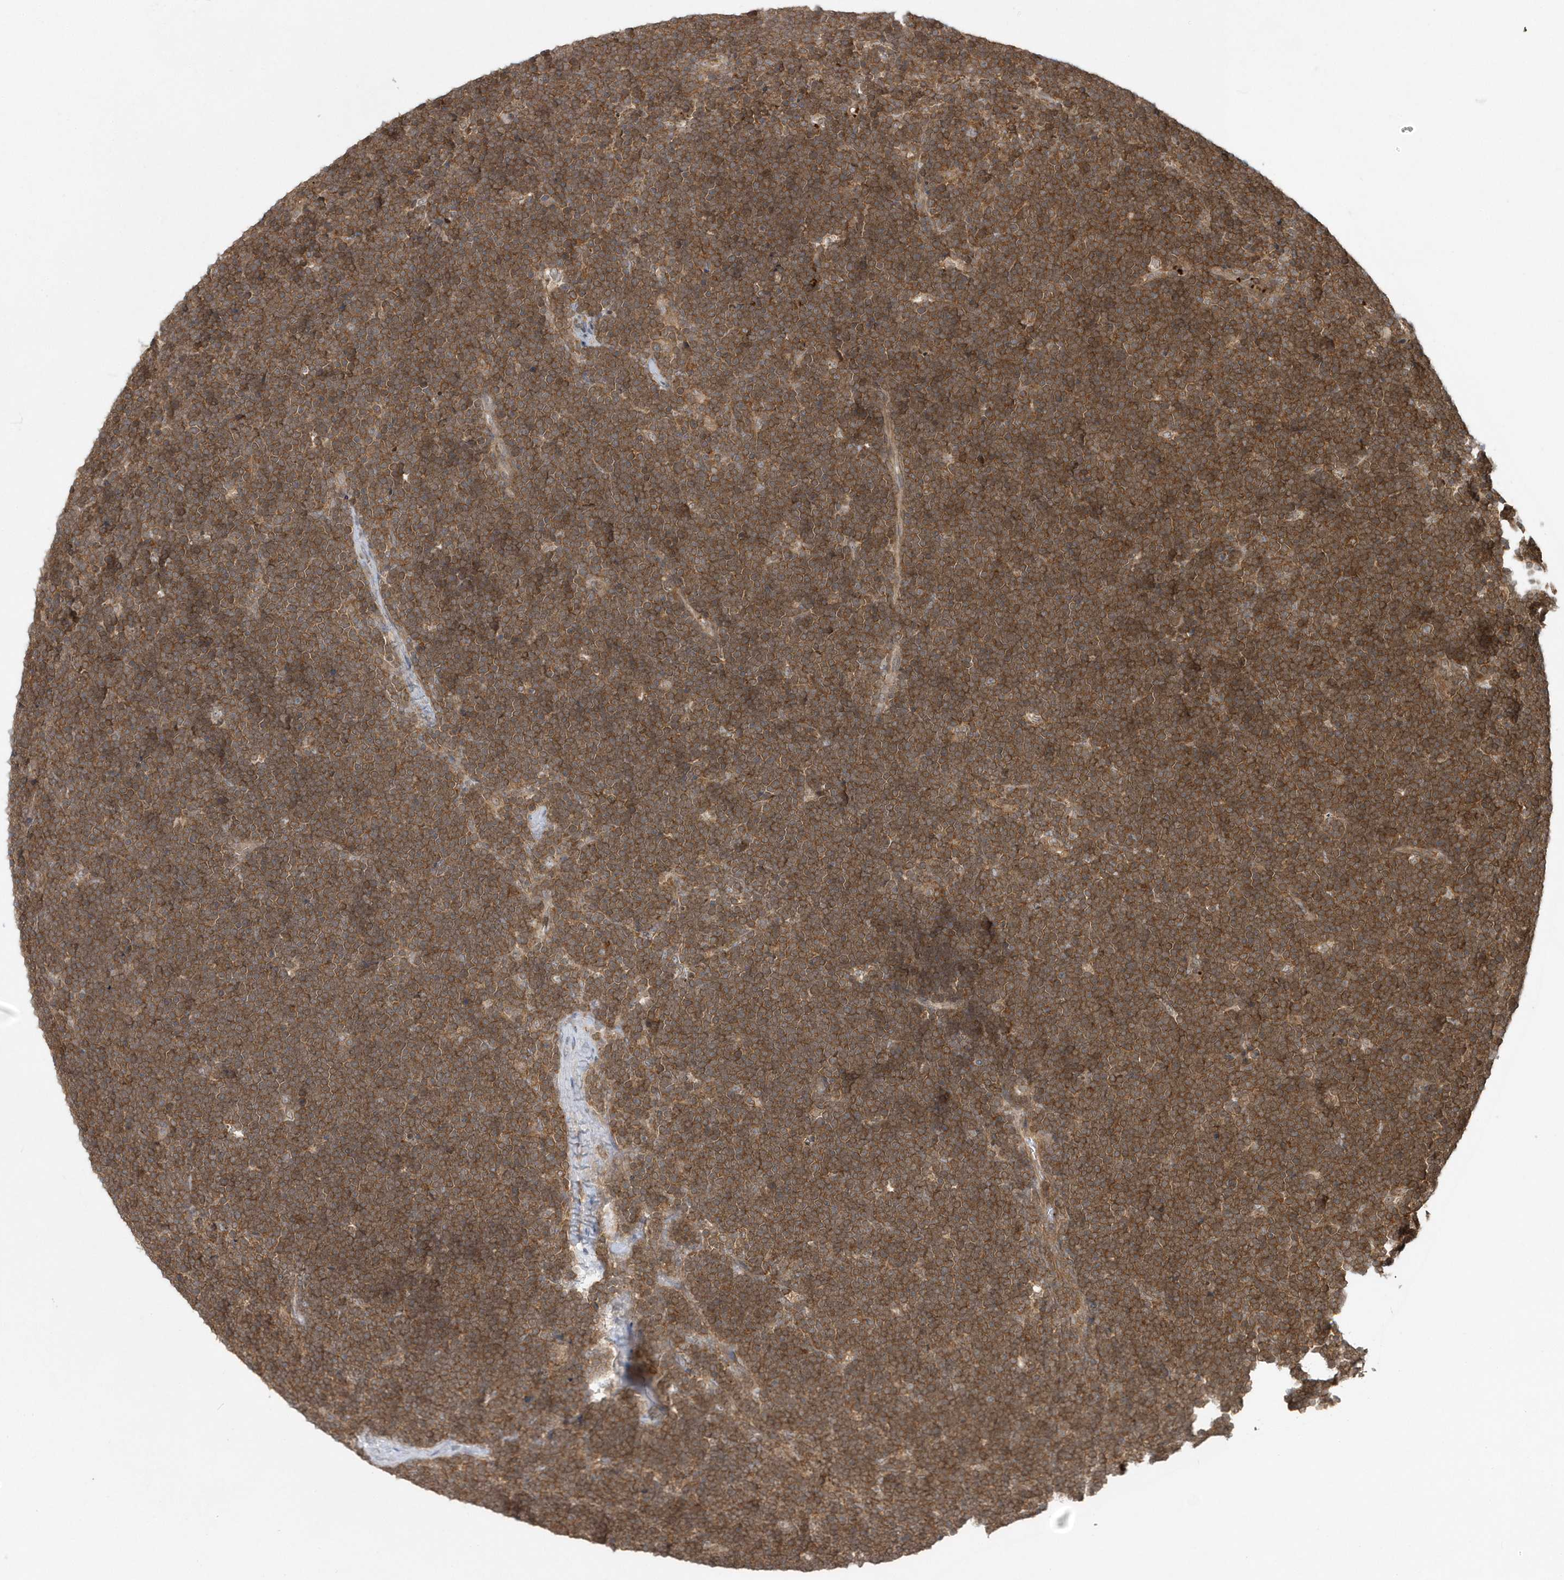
{"staining": {"intensity": "moderate", "quantity": ">75%", "location": "cytoplasmic/membranous"}, "tissue": "lymphoma", "cell_type": "Tumor cells", "image_type": "cancer", "snomed": [{"axis": "morphology", "description": "Malignant lymphoma, non-Hodgkin's type, High grade"}, {"axis": "topography", "description": "Lymph node"}], "caption": "This histopathology image reveals immunohistochemistry (IHC) staining of malignant lymphoma, non-Hodgkin's type (high-grade), with medium moderate cytoplasmic/membranous positivity in approximately >75% of tumor cells.", "gene": "ACYP1", "patient": {"sex": "male", "age": 13}}